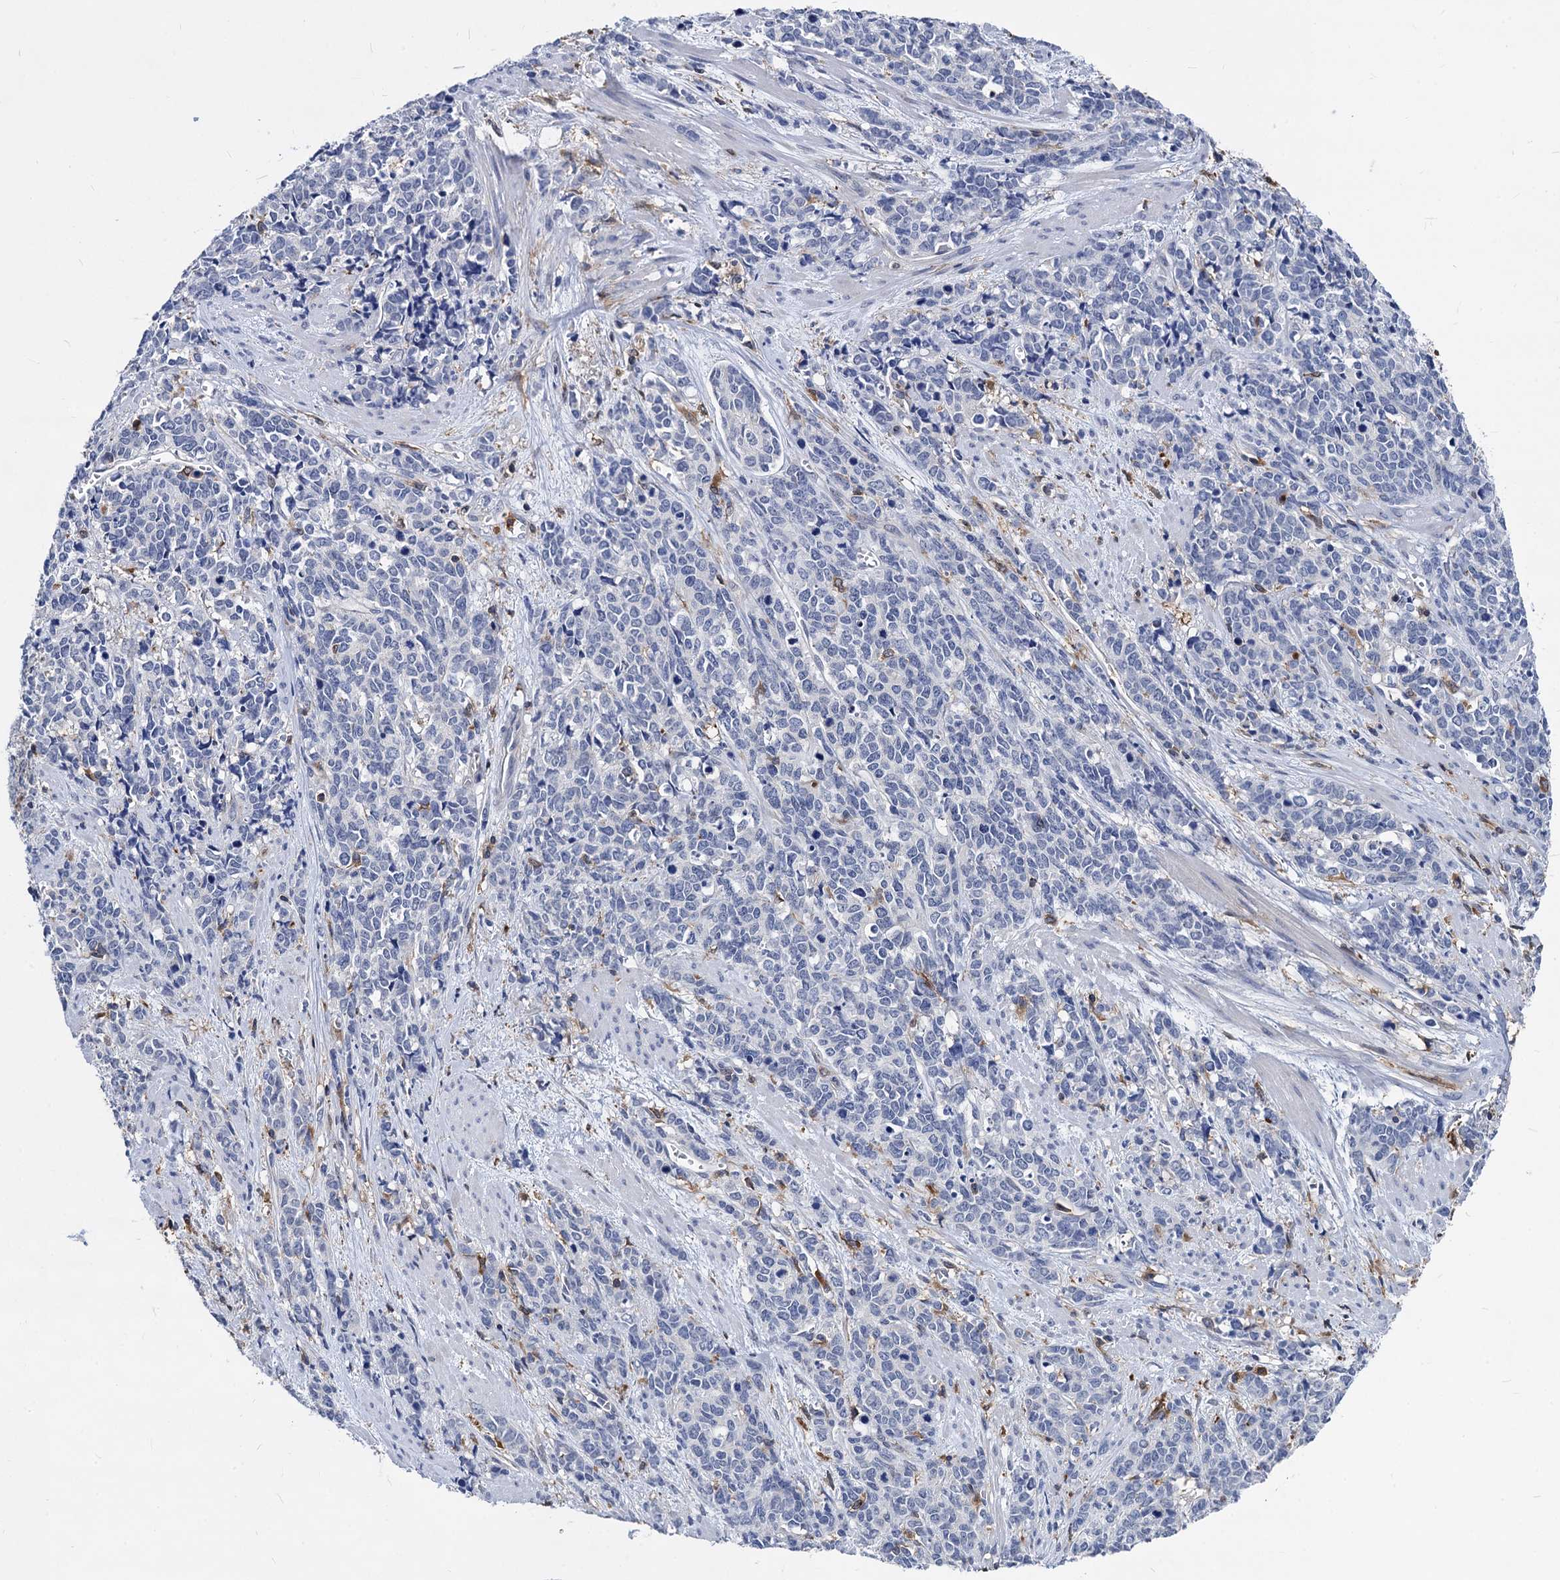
{"staining": {"intensity": "negative", "quantity": "none", "location": "none"}, "tissue": "cervical cancer", "cell_type": "Tumor cells", "image_type": "cancer", "snomed": [{"axis": "morphology", "description": "Squamous cell carcinoma, NOS"}, {"axis": "topography", "description": "Cervix"}], "caption": "This is a image of IHC staining of cervical cancer (squamous cell carcinoma), which shows no positivity in tumor cells. Brightfield microscopy of IHC stained with DAB (brown) and hematoxylin (blue), captured at high magnification.", "gene": "RHOG", "patient": {"sex": "female", "age": 60}}